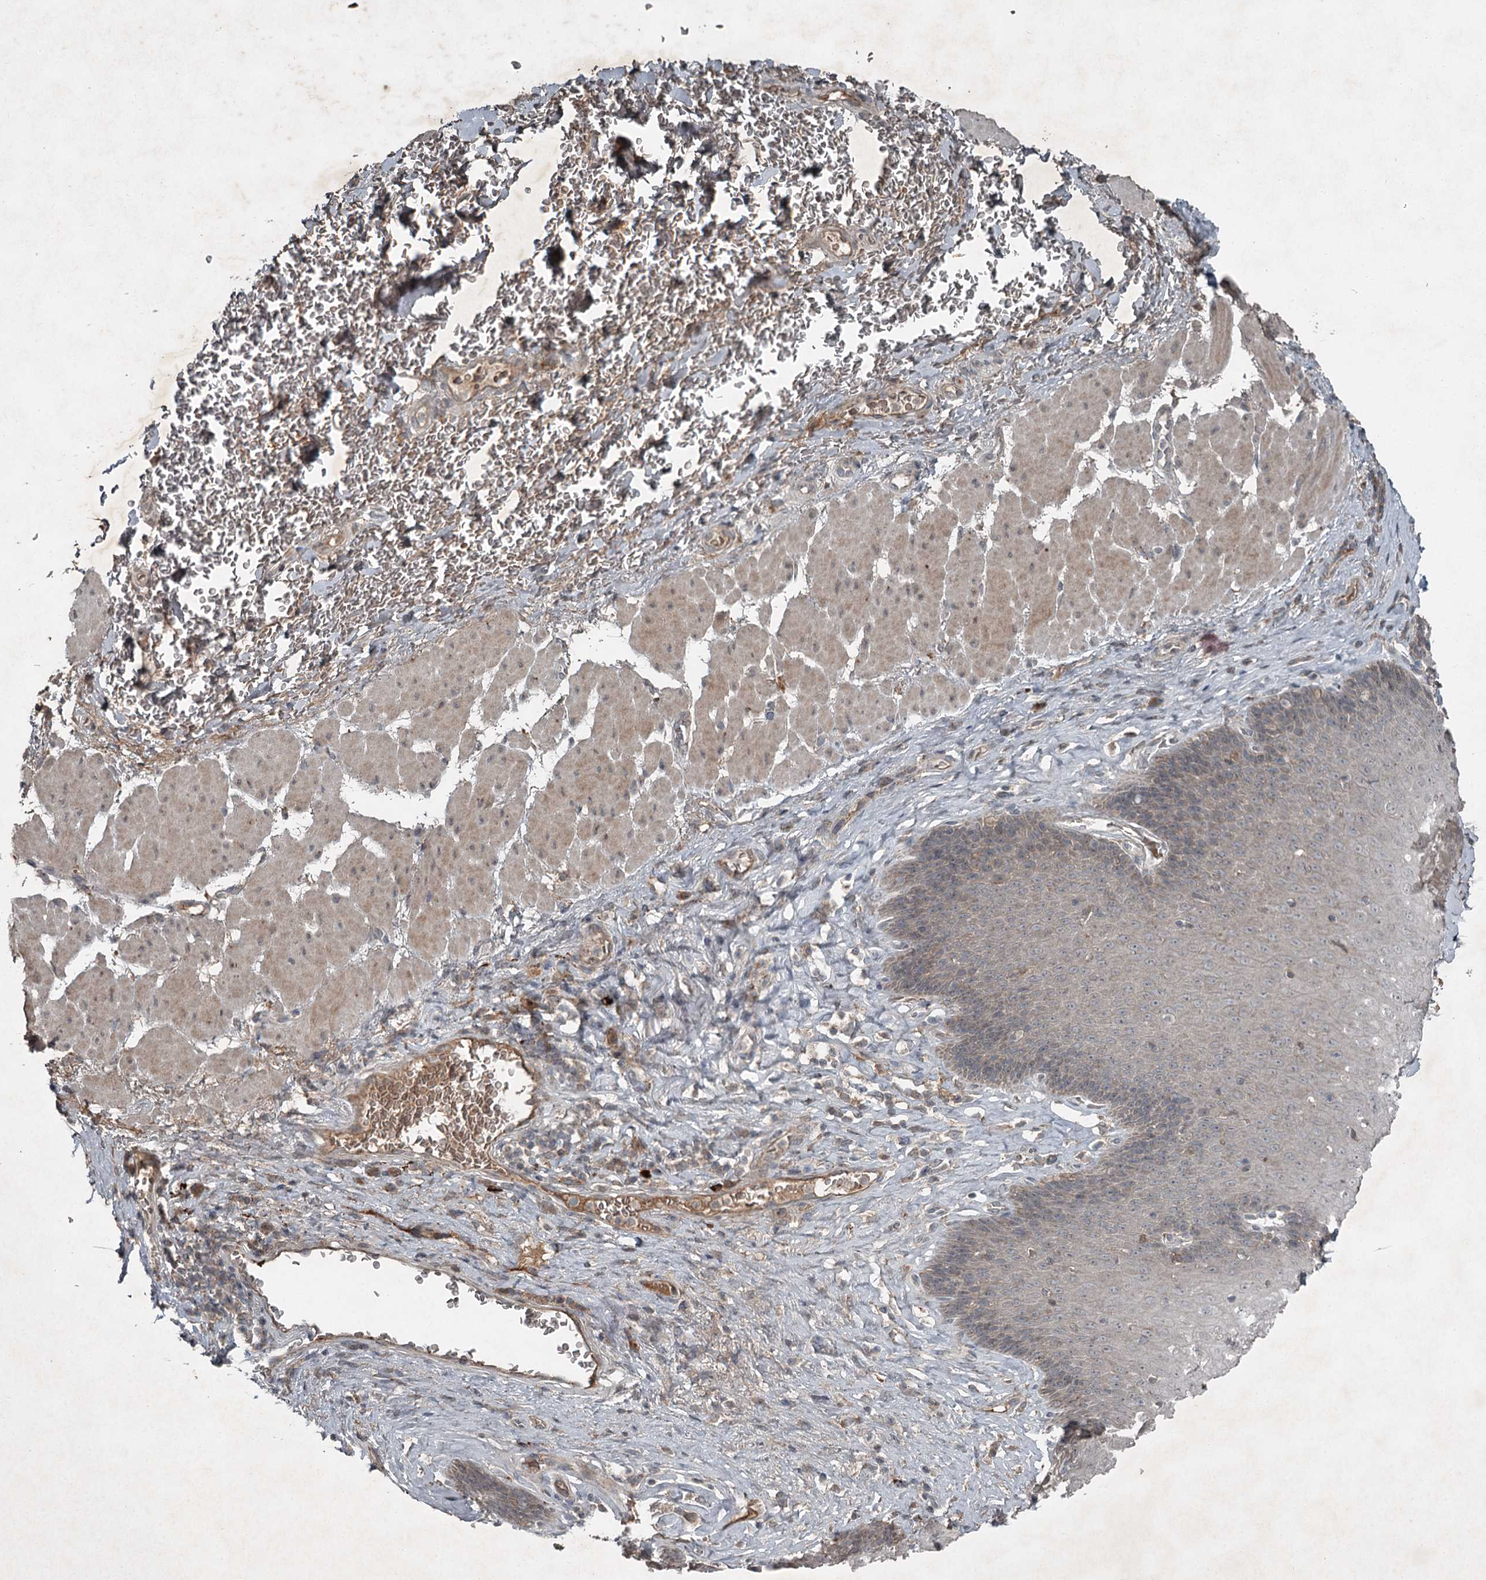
{"staining": {"intensity": "moderate", "quantity": "<25%", "location": "cytoplasmic/membranous"}, "tissue": "esophagus", "cell_type": "Squamous epithelial cells", "image_type": "normal", "snomed": [{"axis": "morphology", "description": "Normal tissue, NOS"}, {"axis": "topography", "description": "Esophagus"}], "caption": "Protein positivity by IHC shows moderate cytoplasmic/membranous staining in approximately <25% of squamous epithelial cells in normal esophagus. (Brightfield microscopy of DAB IHC at high magnification).", "gene": "SLC39A8", "patient": {"sex": "female", "age": 66}}